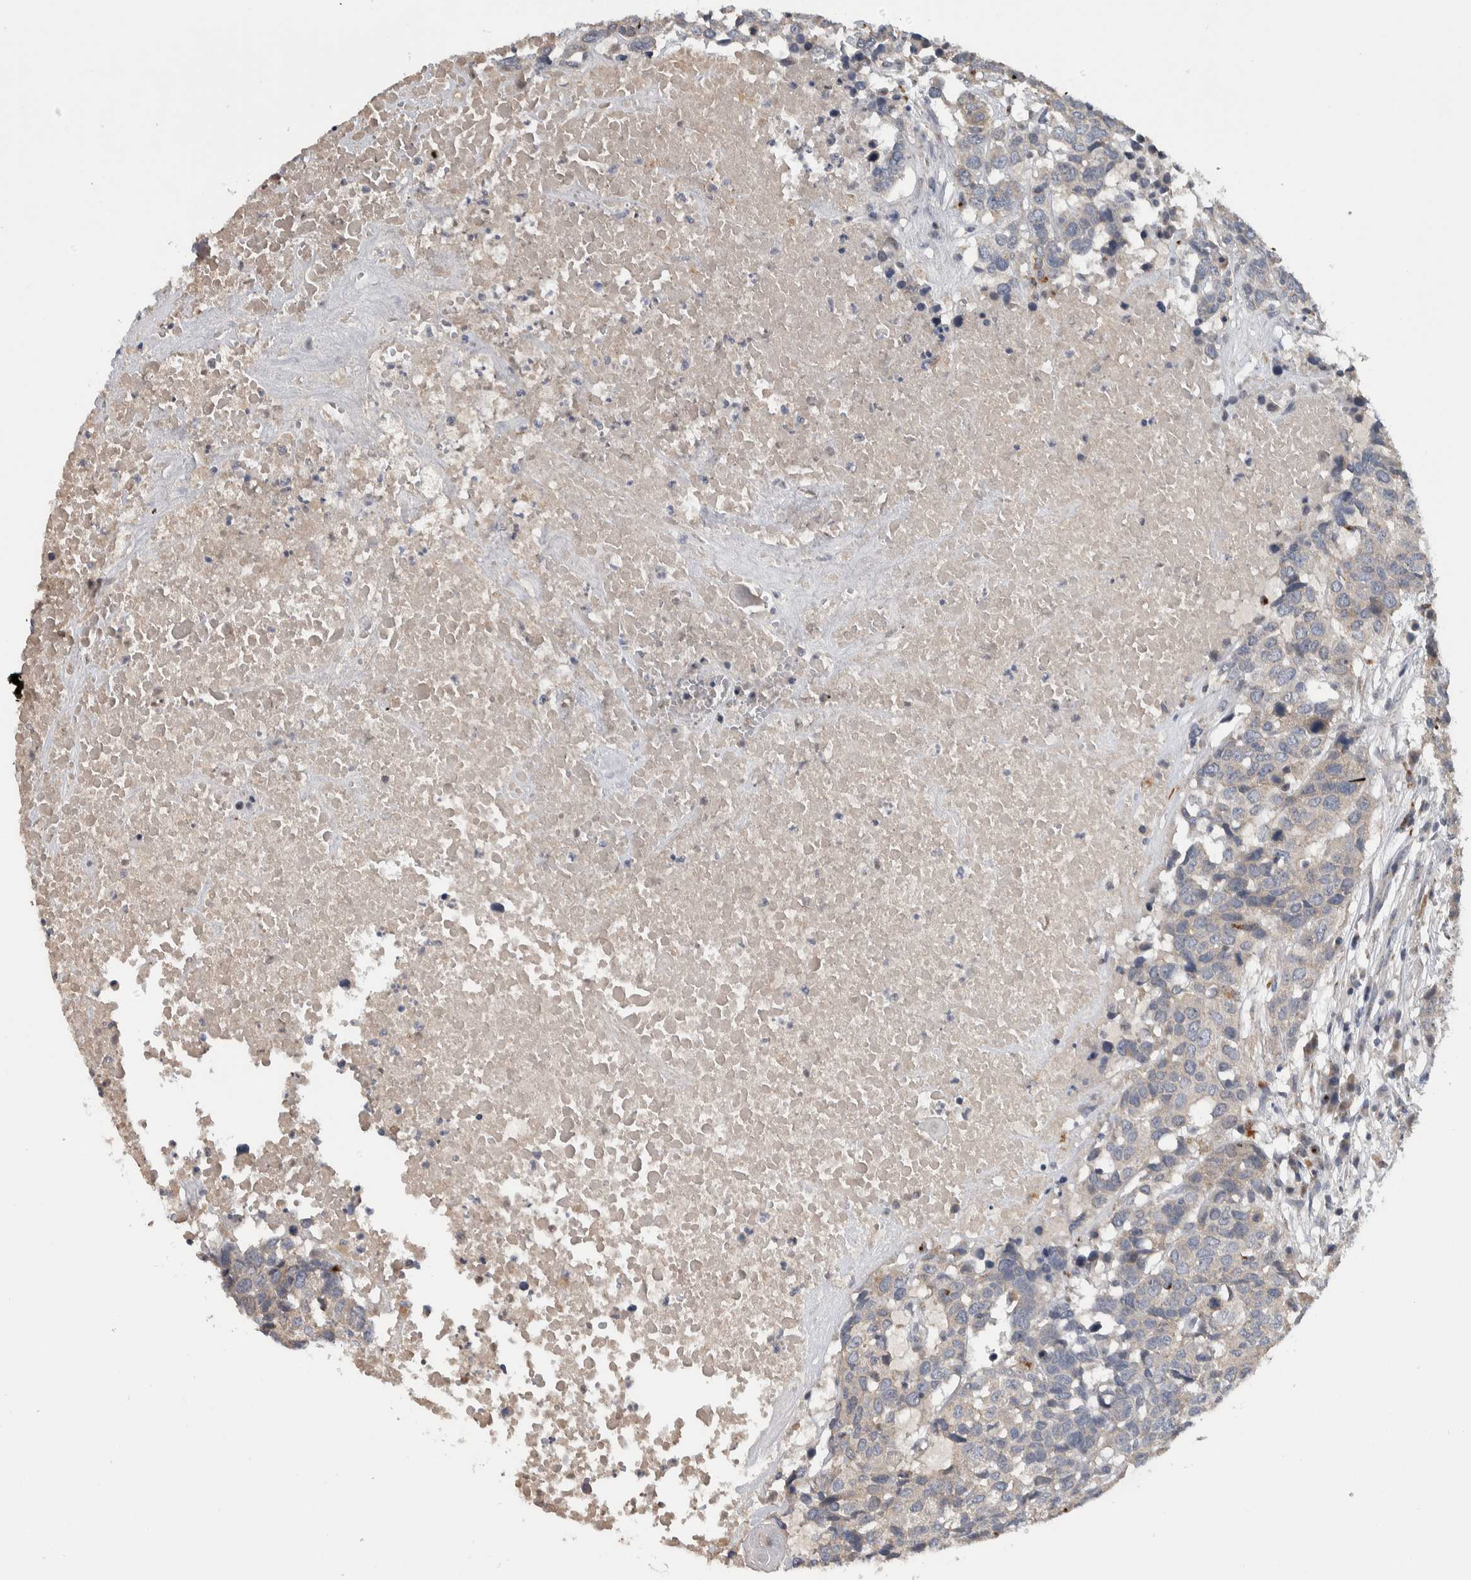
{"staining": {"intensity": "weak", "quantity": "<25%", "location": "cytoplasmic/membranous"}, "tissue": "head and neck cancer", "cell_type": "Tumor cells", "image_type": "cancer", "snomed": [{"axis": "morphology", "description": "Squamous cell carcinoma, NOS"}, {"axis": "topography", "description": "Head-Neck"}], "caption": "IHC of head and neck cancer reveals no positivity in tumor cells.", "gene": "FAM83G", "patient": {"sex": "male", "age": 66}}